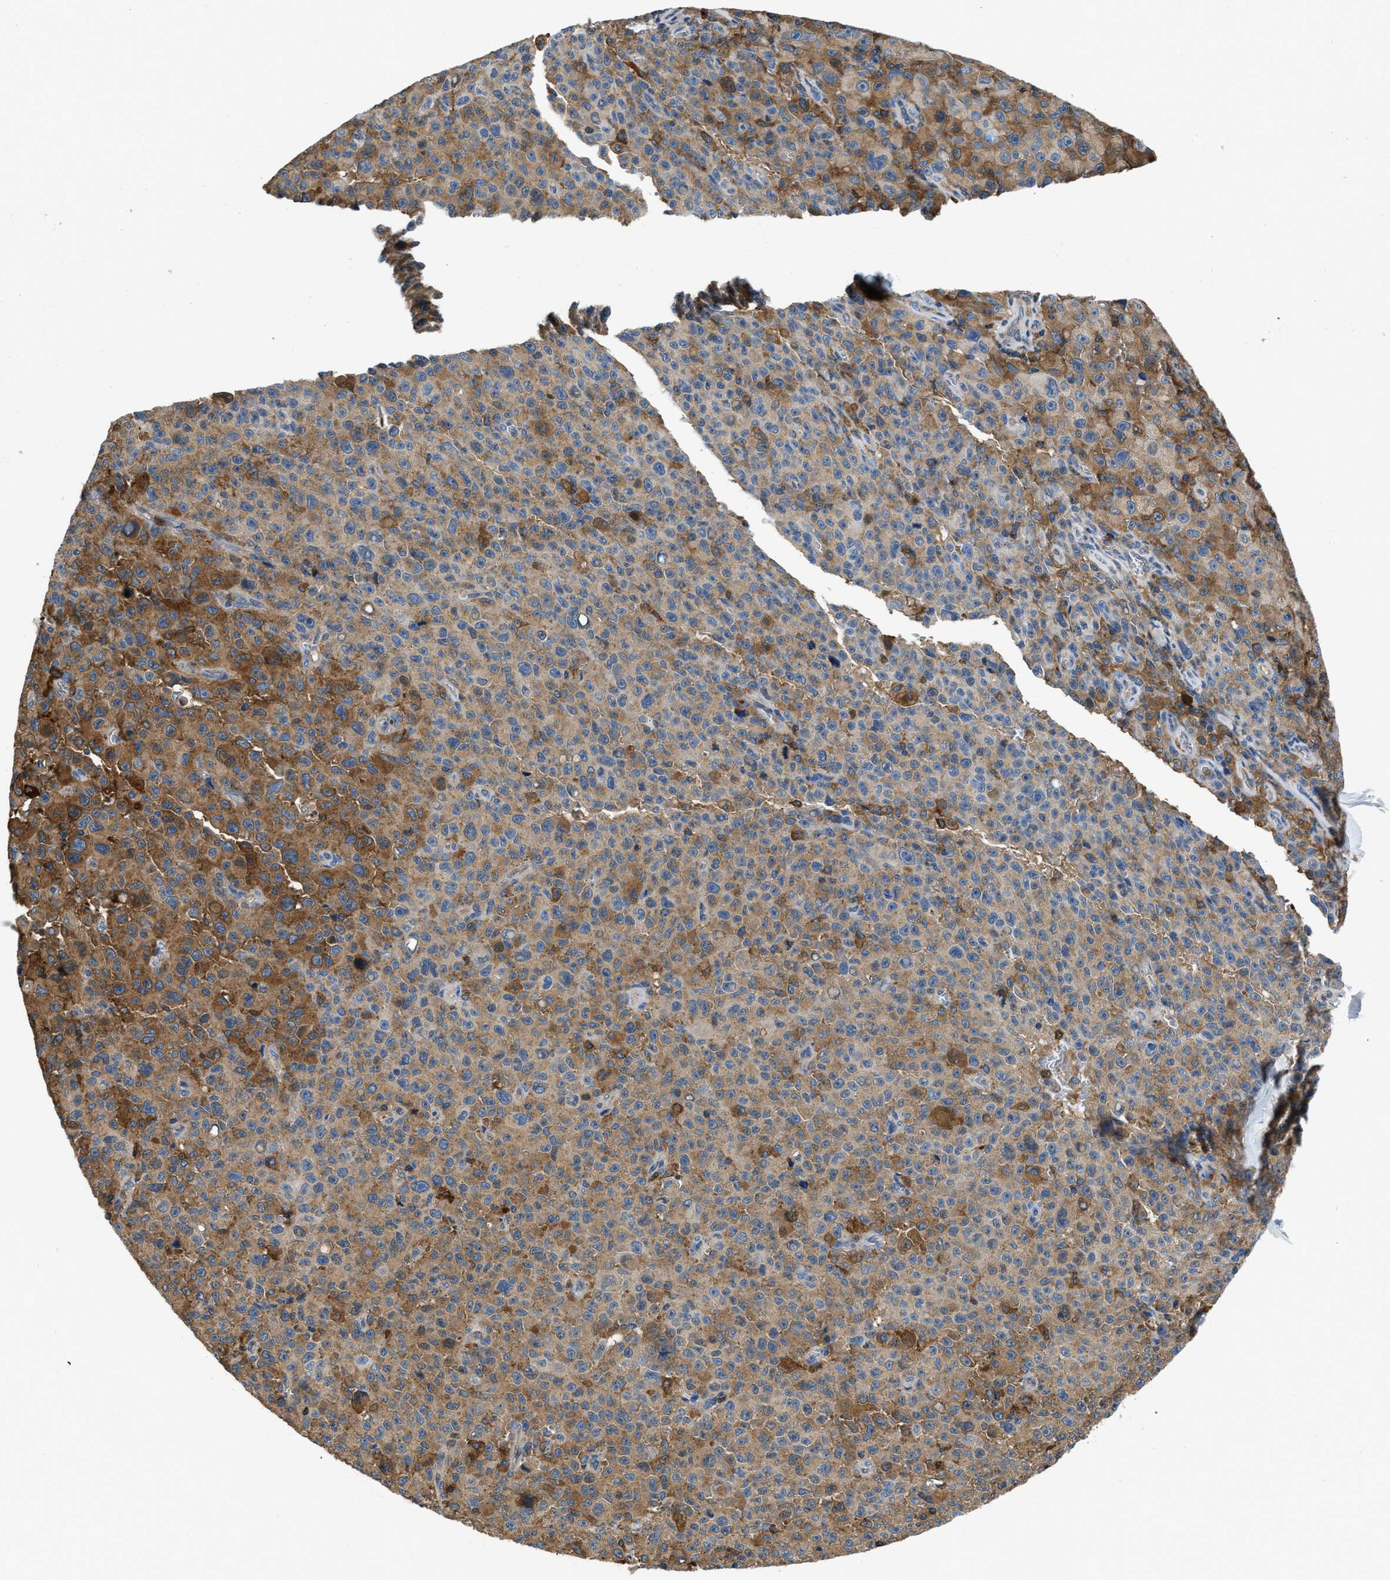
{"staining": {"intensity": "moderate", "quantity": ">75%", "location": "cytoplasmic/membranous"}, "tissue": "melanoma", "cell_type": "Tumor cells", "image_type": "cancer", "snomed": [{"axis": "morphology", "description": "Malignant melanoma, NOS"}, {"axis": "topography", "description": "Skin"}], "caption": "Immunohistochemistry staining of malignant melanoma, which demonstrates medium levels of moderate cytoplasmic/membranous expression in approximately >75% of tumor cells indicating moderate cytoplasmic/membranous protein staining. The staining was performed using DAB (3,3'-diaminobenzidine) (brown) for protein detection and nuclei were counterstained in hematoxylin (blue).", "gene": "PKM", "patient": {"sex": "female", "age": 82}}